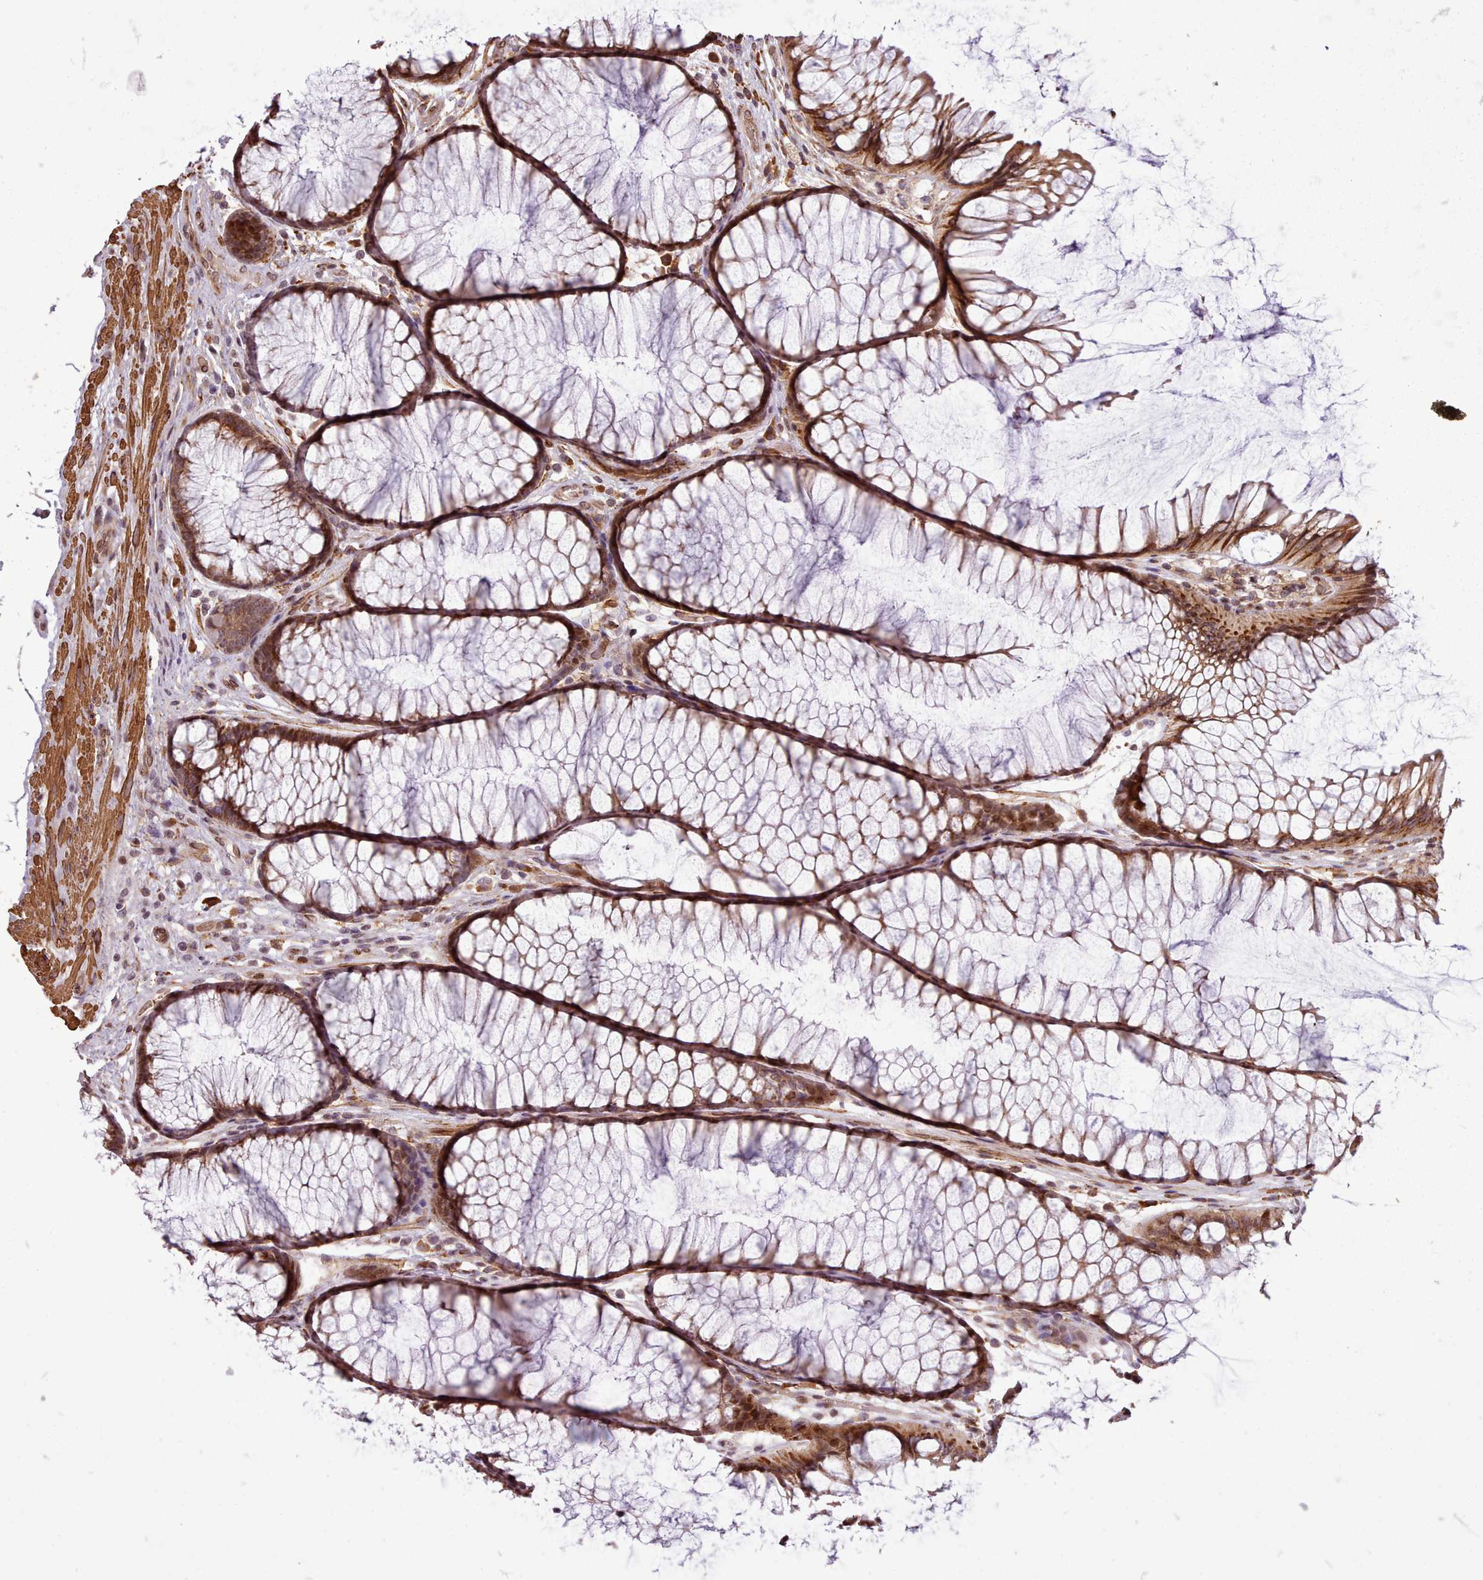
{"staining": {"intensity": "moderate", "quantity": ">75%", "location": "cytoplasmic/membranous"}, "tissue": "colon", "cell_type": "Endothelial cells", "image_type": "normal", "snomed": [{"axis": "morphology", "description": "Normal tissue, NOS"}, {"axis": "topography", "description": "Colon"}], "caption": "Protein expression analysis of unremarkable colon demonstrates moderate cytoplasmic/membranous staining in approximately >75% of endothelial cells. The protein is shown in brown color, while the nuclei are stained blue.", "gene": "CABP1", "patient": {"sex": "female", "age": 82}}